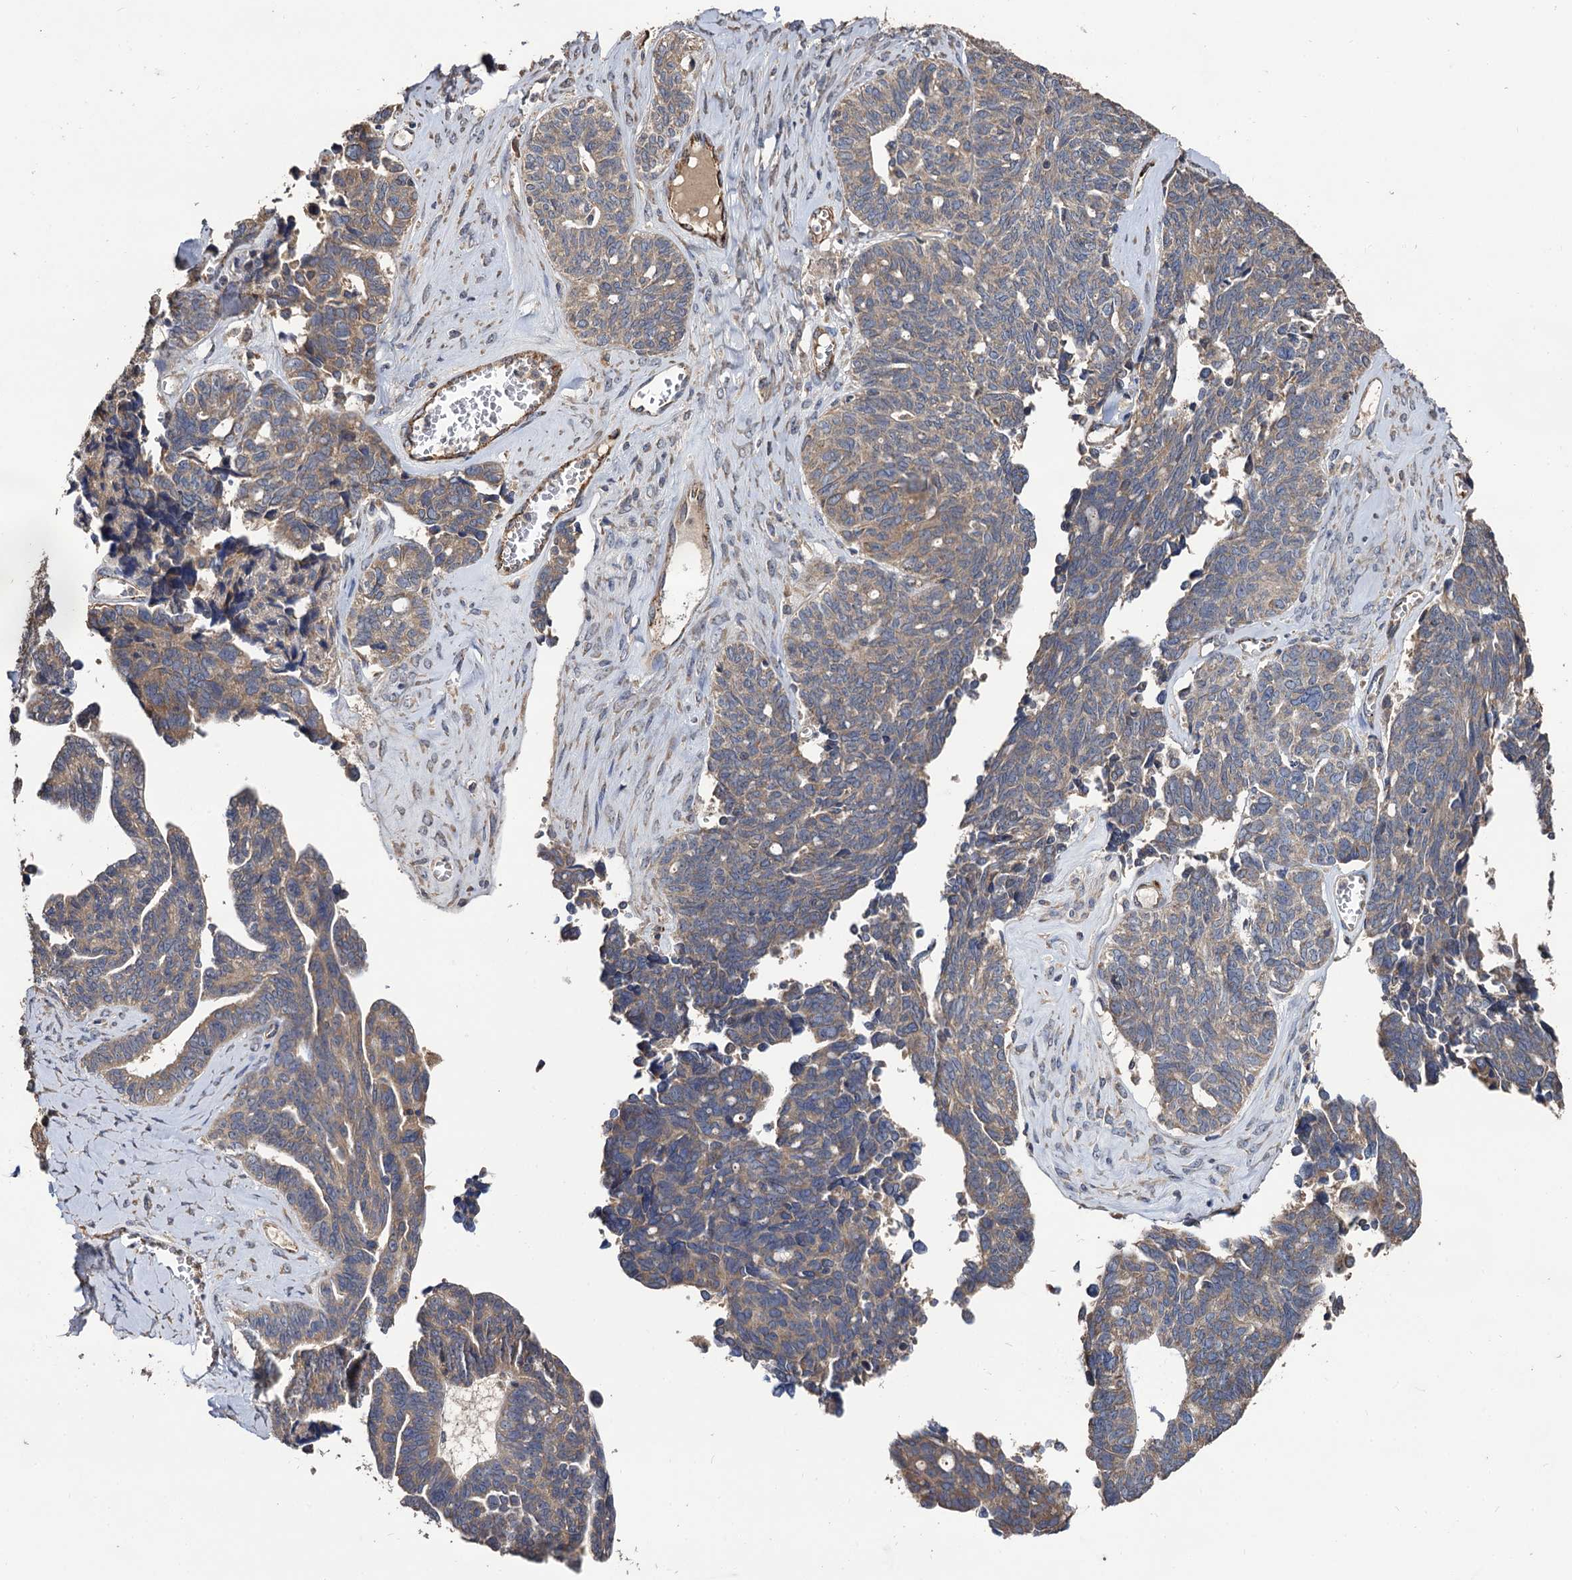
{"staining": {"intensity": "weak", "quantity": ">75%", "location": "cytoplasmic/membranous"}, "tissue": "ovarian cancer", "cell_type": "Tumor cells", "image_type": "cancer", "snomed": [{"axis": "morphology", "description": "Cystadenocarcinoma, serous, NOS"}, {"axis": "topography", "description": "Ovary"}], "caption": "This image reveals ovarian cancer (serous cystadenocarcinoma) stained with immunohistochemistry (IHC) to label a protein in brown. The cytoplasmic/membranous of tumor cells show weak positivity for the protein. Nuclei are counter-stained blue.", "gene": "RASSF1", "patient": {"sex": "female", "age": 79}}